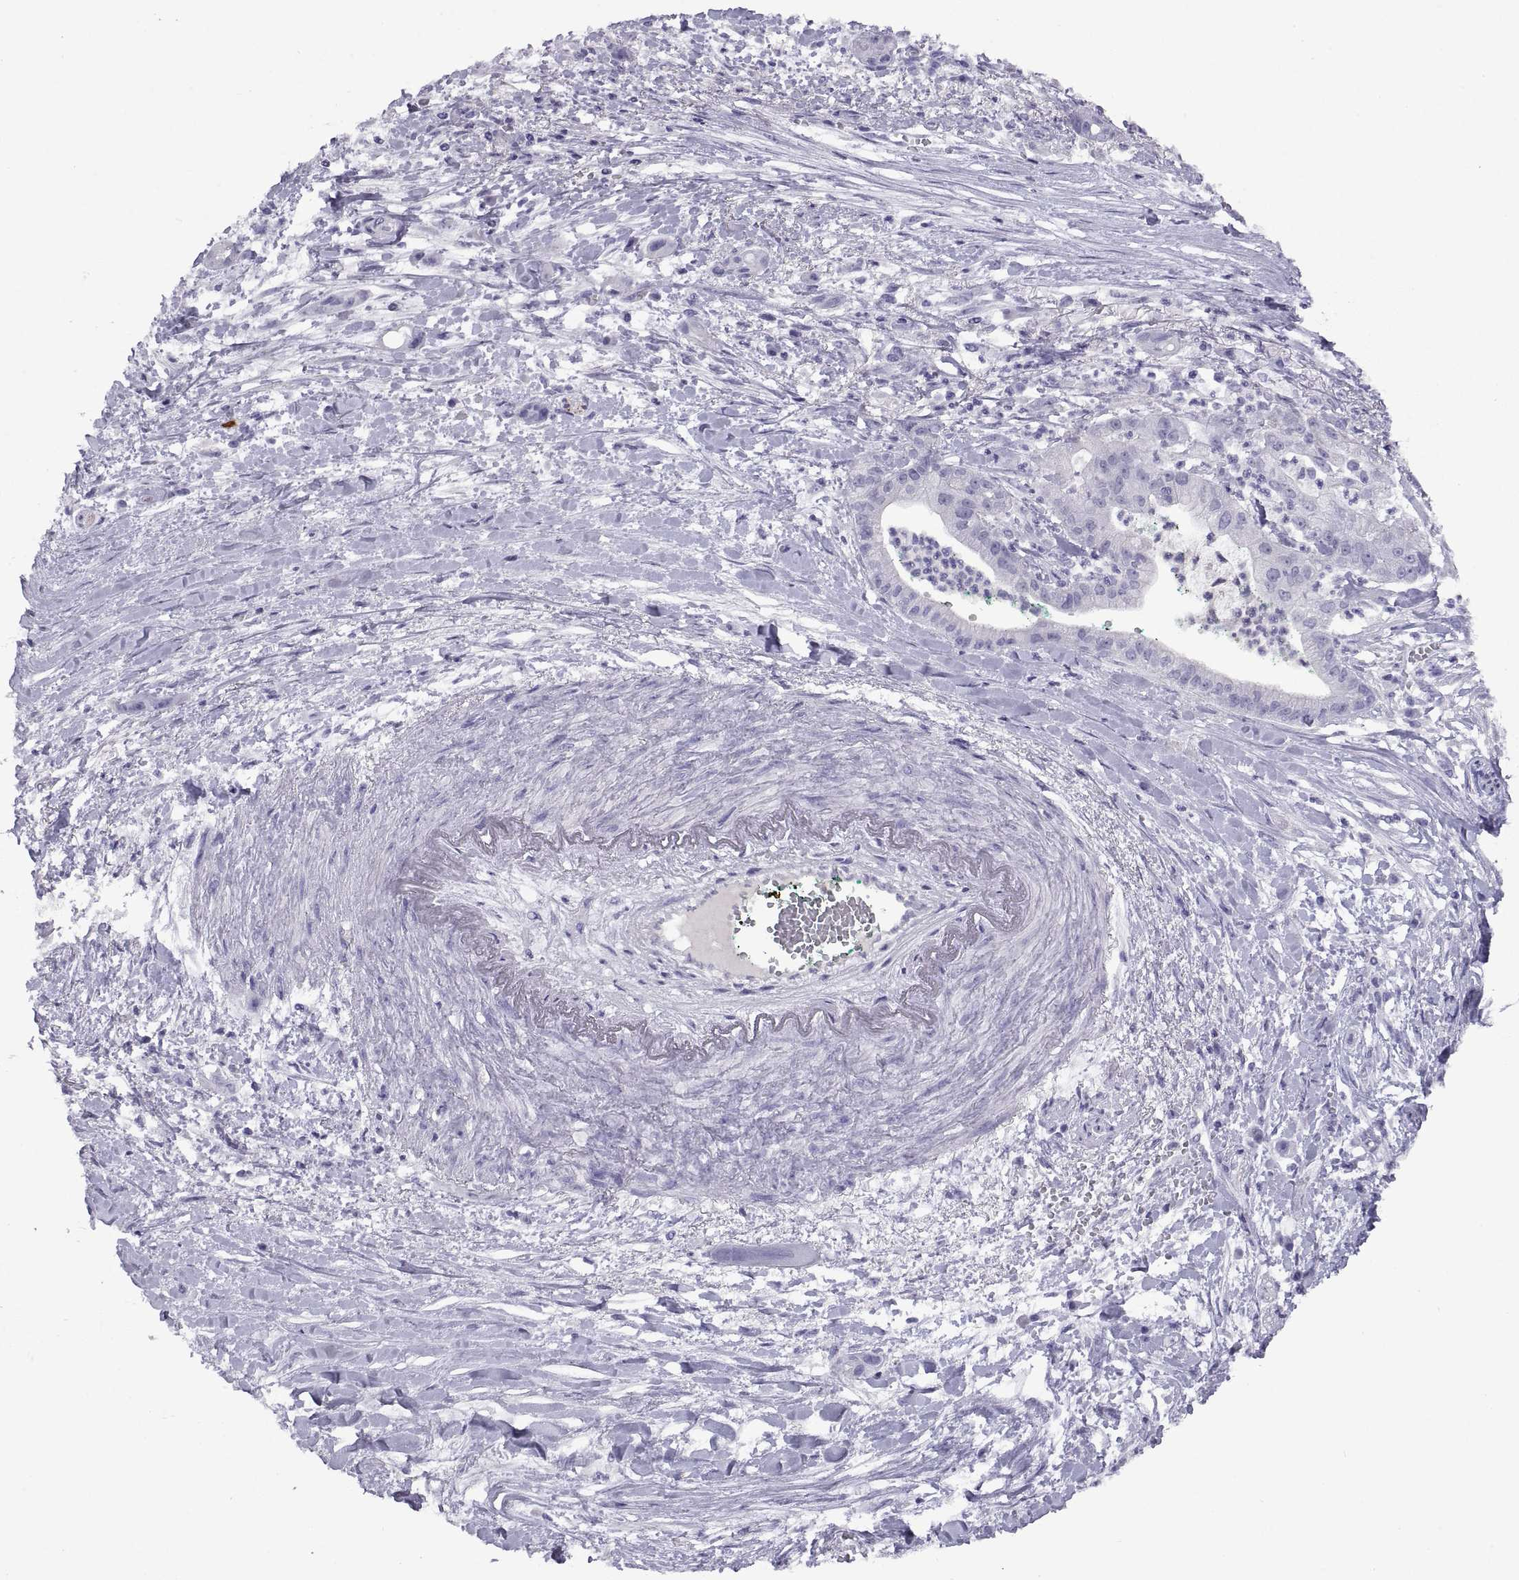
{"staining": {"intensity": "negative", "quantity": "none", "location": "none"}, "tissue": "pancreatic cancer", "cell_type": "Tumor cells", "image_type": "cancer", "snomed": [{"axis": "morphology", "description": "Normal tissue, NOS"}, {"axis": "morphology", "description": "Adenocarcinoma, NOS"}, {"axis": "topography", "description": "Lymph node"}, {"axis": "topography", "description": "Pancreas"}], "caption": "High power microscopy image of an immunohistochemistry photomicrograph of pancreatic cancer, revealing no significant staining in tumor cells.", "gene": "RGS20", "patient": {"sex": "female", "age": 58}}